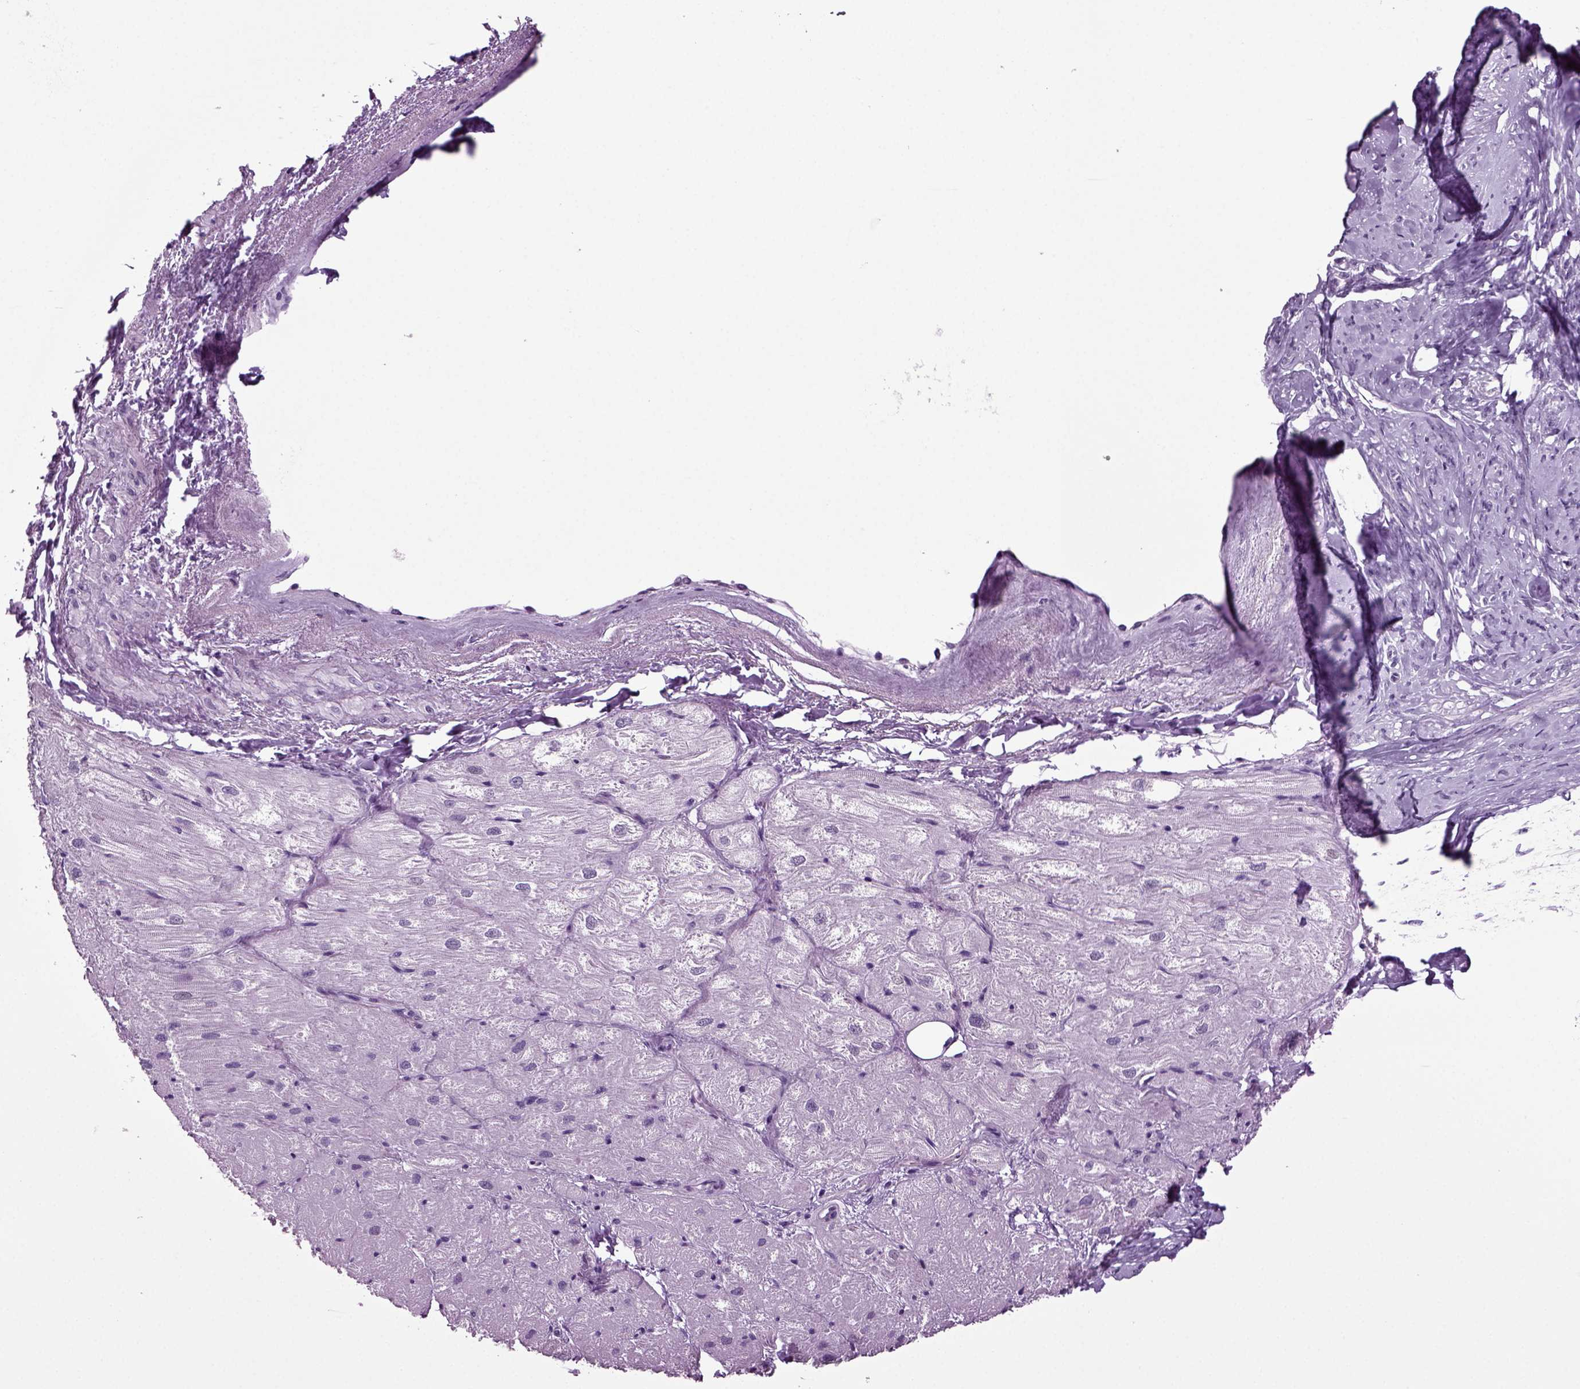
{"staining": {"intensity": "negative", "quantity": "none", "location": "none"}, "tissue": "heart muscle", "cell_type": "Cardiomyocytes", "image_type": "normal", "snomed": [{"axis": "morphology", "description": "Normal tissue, NOS"}, {"axis": "topography", "description": "Heart"}], "caption": "The image shows no significant expression in cardiomyocytes of heart muscle.", "gene": "RFX3", "patient": {"sex": "male", "age": 57}}